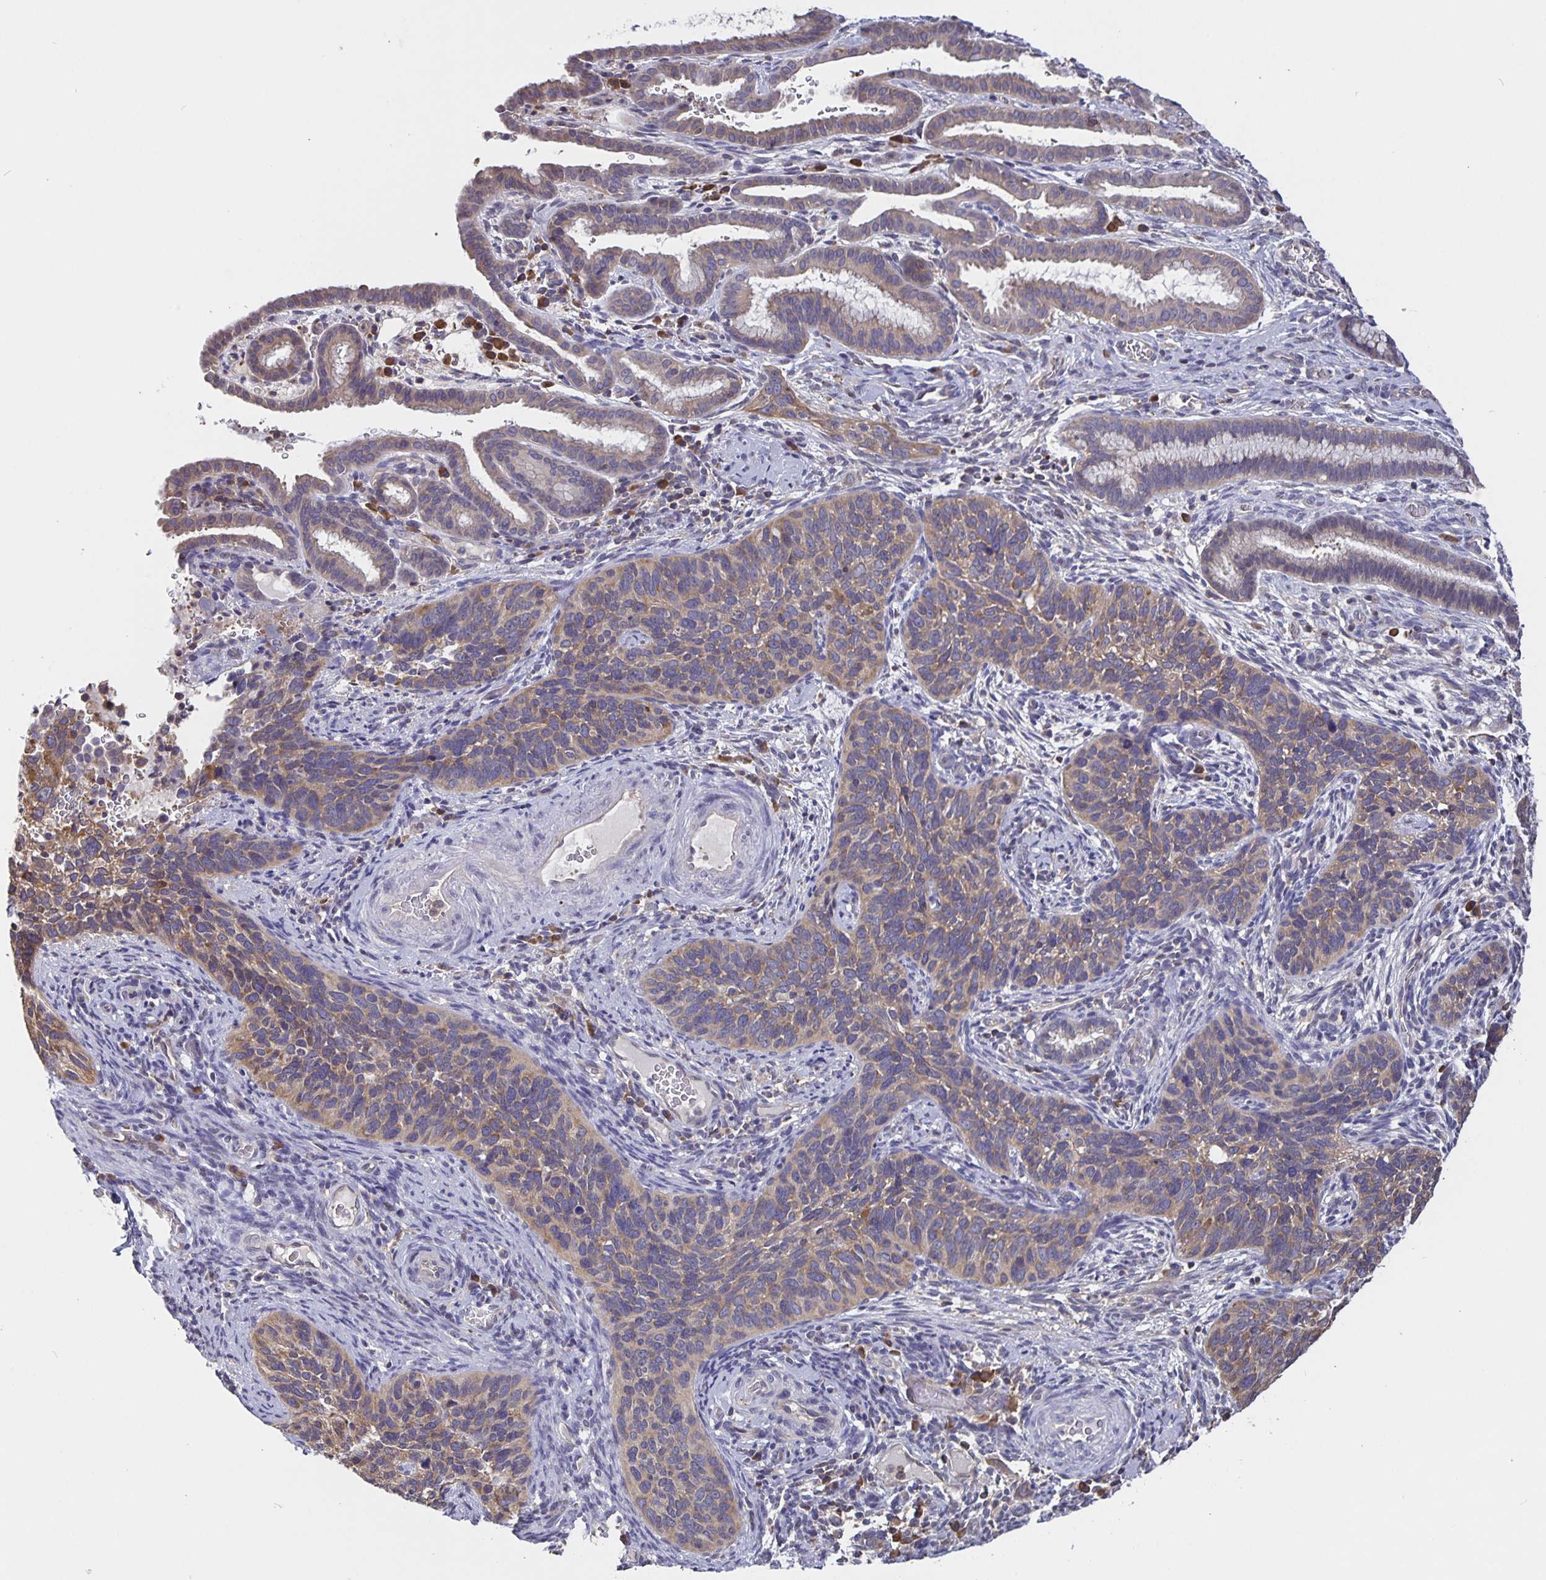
{"staining": {"intensity": "weak", "quantity": "25%-75%", "location": "cytoplasmic/membranous"}, "tissue": "cervical cancer", "cell_type": "Tumor cells", "image_type": "cancer", "snomed": [{"axis": "morphology", "description": "Squamous cell carcinoma, NOS"}, {"axis": "topography", "description": "Cervix"}], "caption": "Immunohistochemical staining of cervical cancer shows low levels of weak cytoplasmic/membranous expression in approximately 25%-75% of tumor cells.", "gene": "FEM1C", "patient": {"sex": "female", "age": 51}}